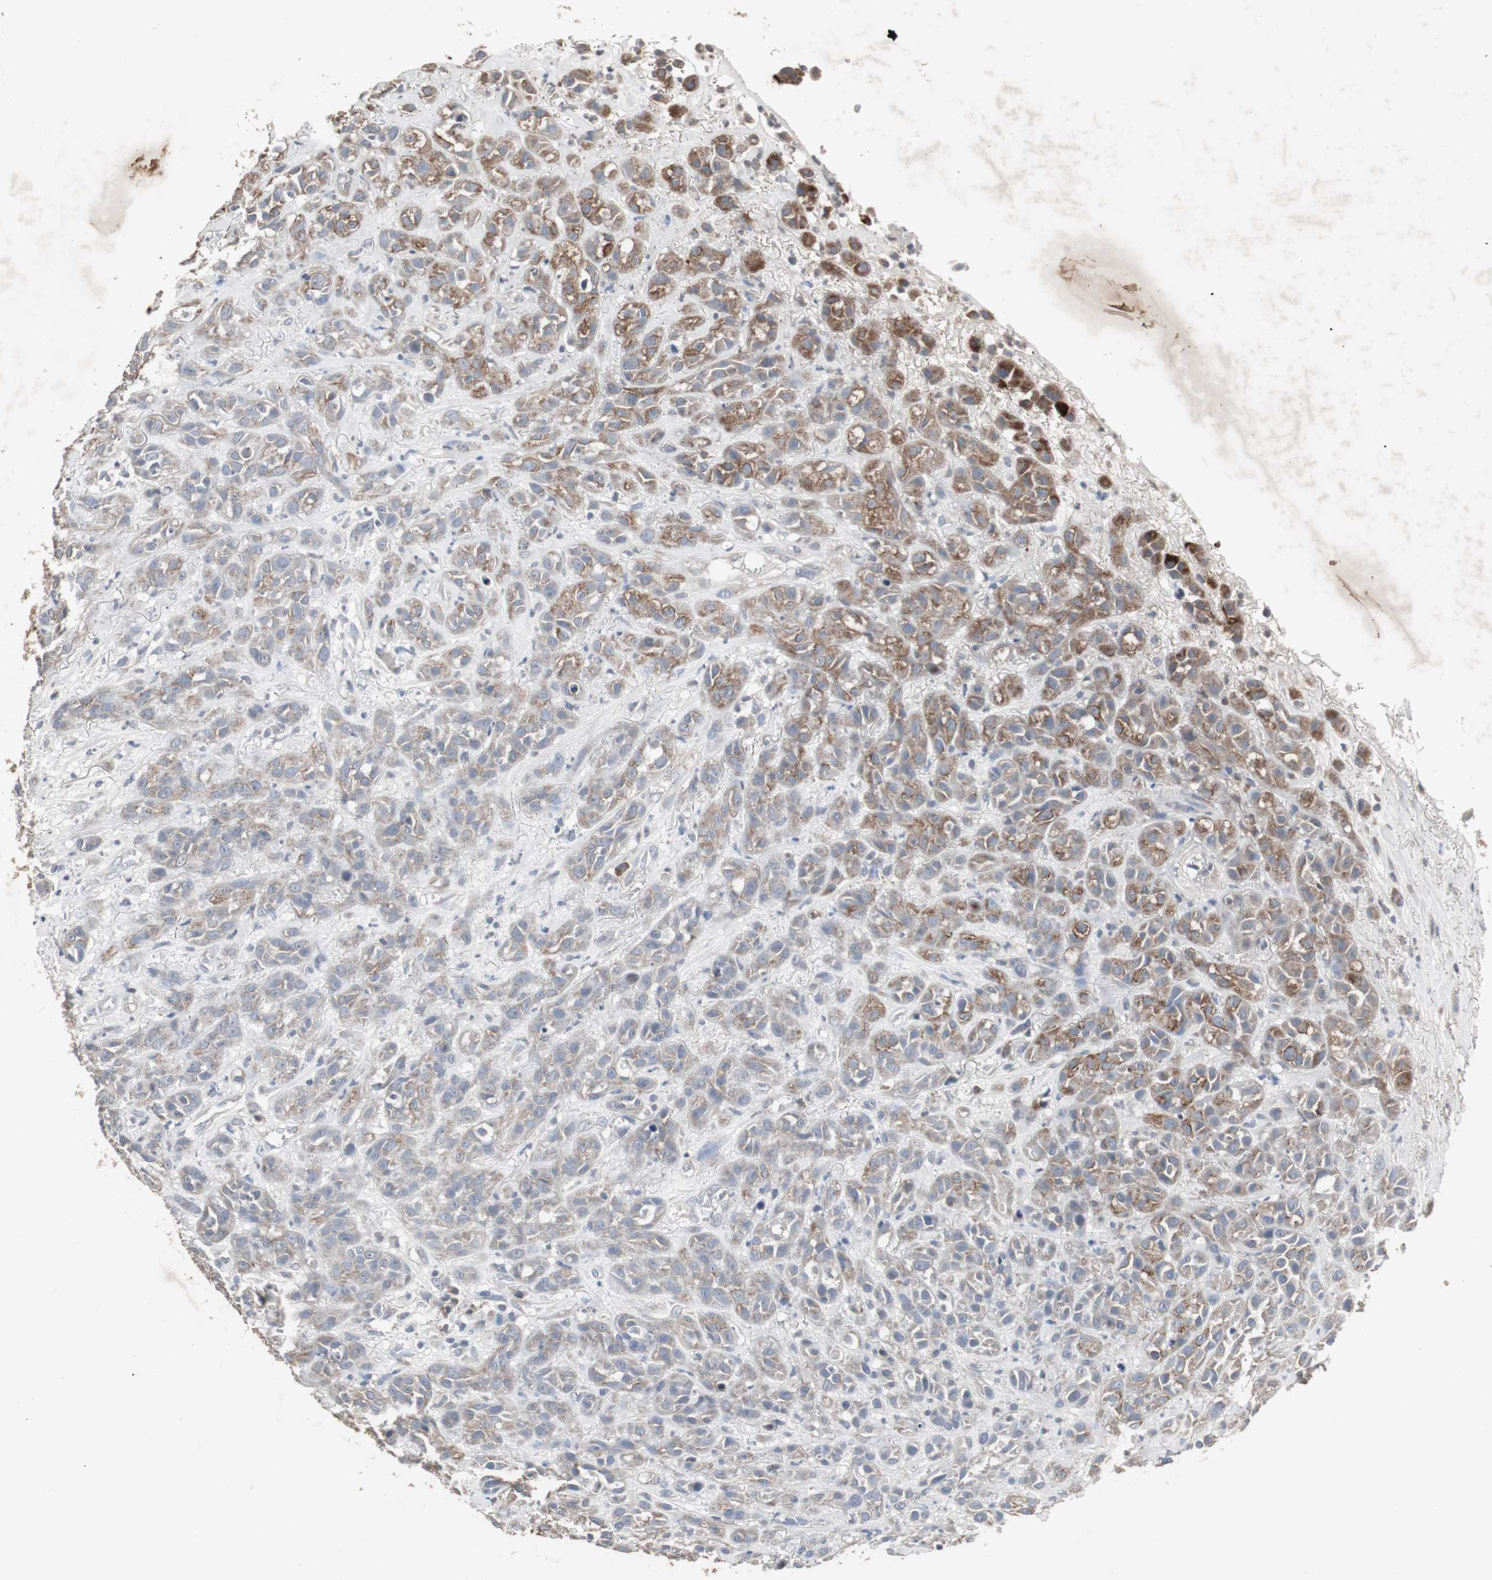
{"staining": {"intensity": "moderate", "quantity": ">75%", "location": "cytoplasmic/membranous"}, "tissue": "head and neck cancer", "cell_type": "Tumor cells", "image_type": "cancer", "snomed": [{"axis": "morphology", "description": "Squamous cell carcinoma, NOS"}, {"axis": "topography", "description": "Head-Neck"}], "caption": "Immunohistochemical staining of human head and neck cancer demonstrates moderate cytoplasmic/membranous protein staining in about >75% of tumor cells.", "gene": "ACAA1", "patient": {"sex": "male", "age": 62}}